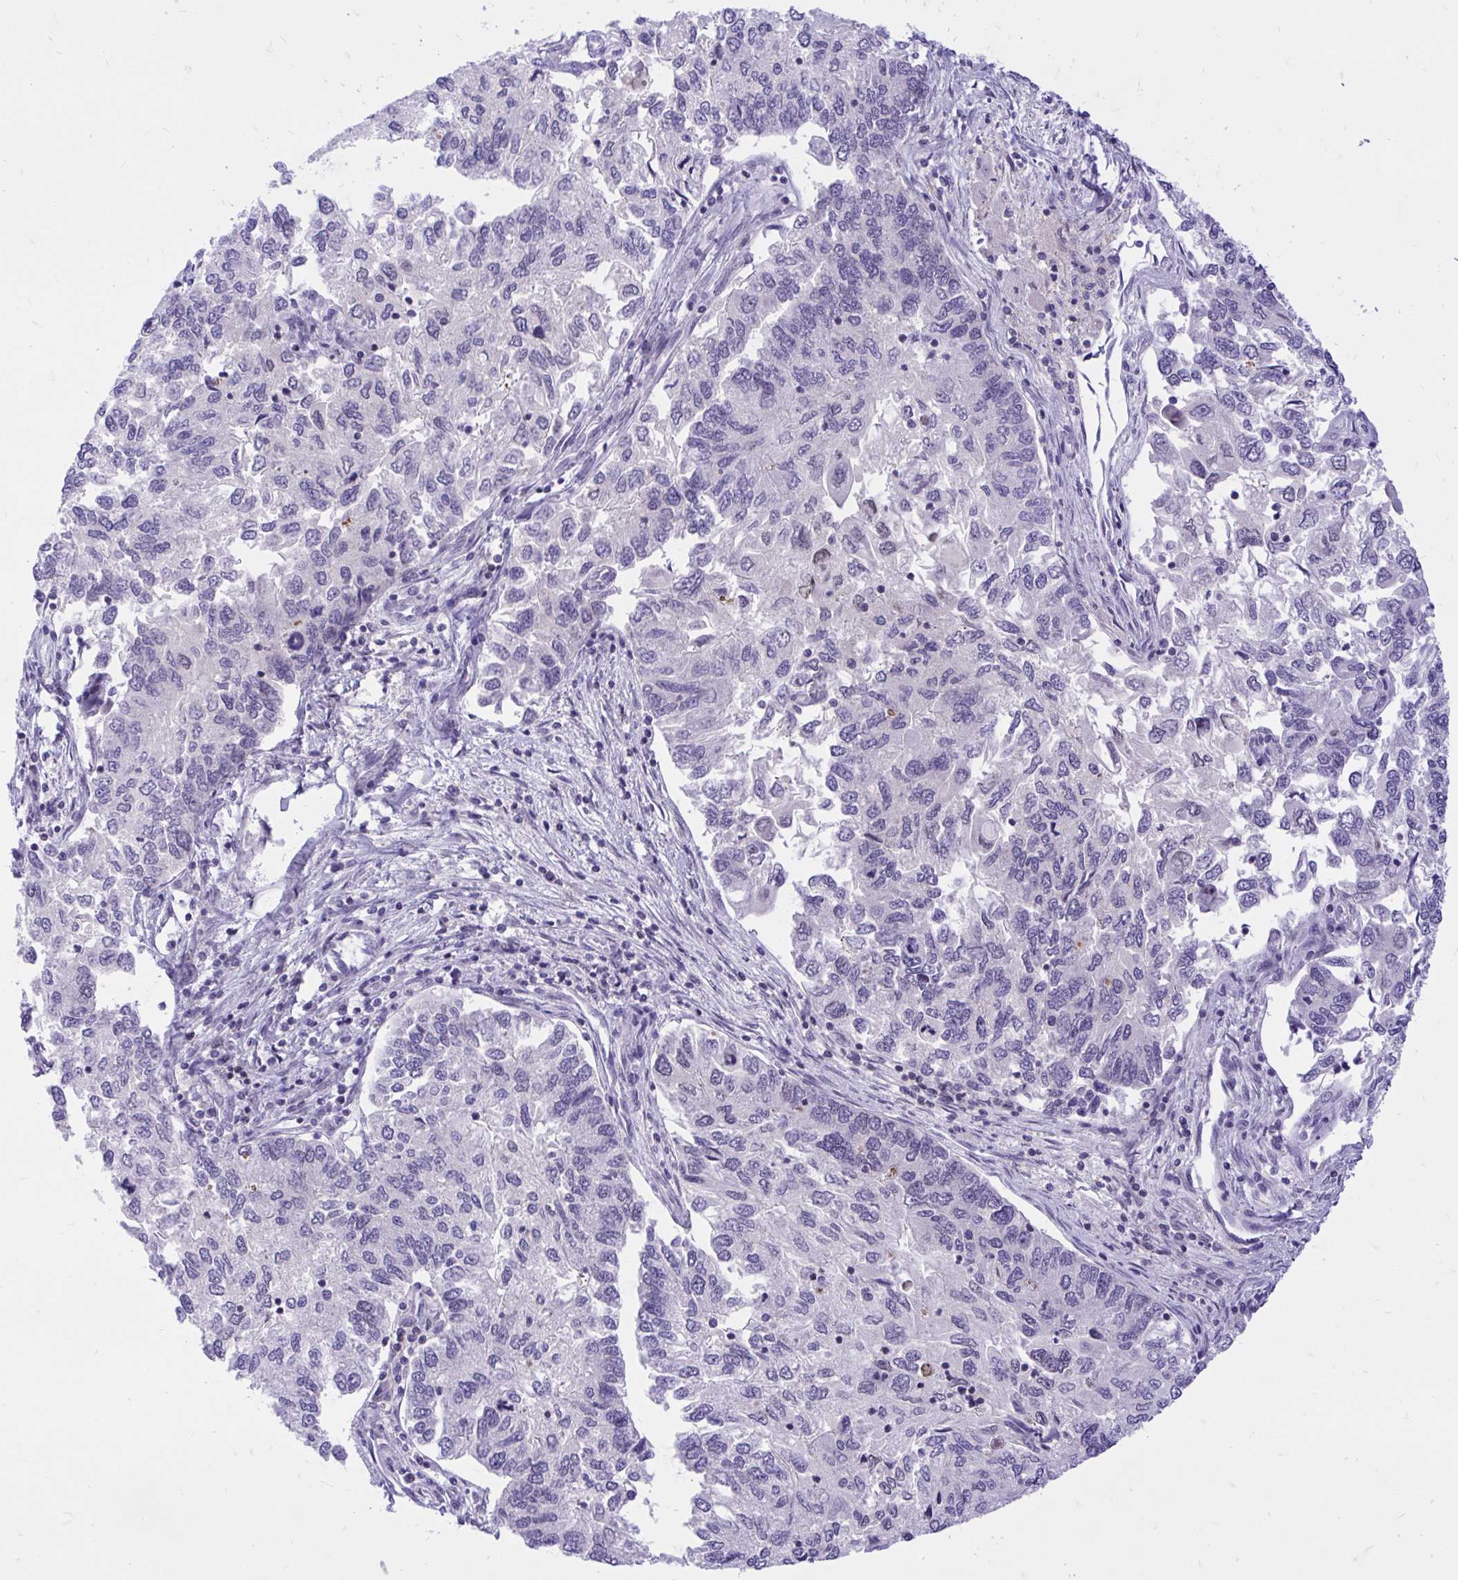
{"staining": {"intensity": "negative", "quantity": "none", "location": "none"}, "tissue": "endometrial cancer", "cell_type": "Tumor cells", "image_type": "cancer", "snomed": [{"axis": "morphology", "description": "Carcinoma, NOS"}, {"axis": "topography", "description": "Uterus"}], "caption": "IHC micrograph of neoplastic tissue: carcinoma (endometrial) stained with DAB displays no significant protein staining in tumor cells. (DAB immunohistochemistry, high magnification).", "gene": "CXCL8", "patient": {"sex": "female", "age": 76}}